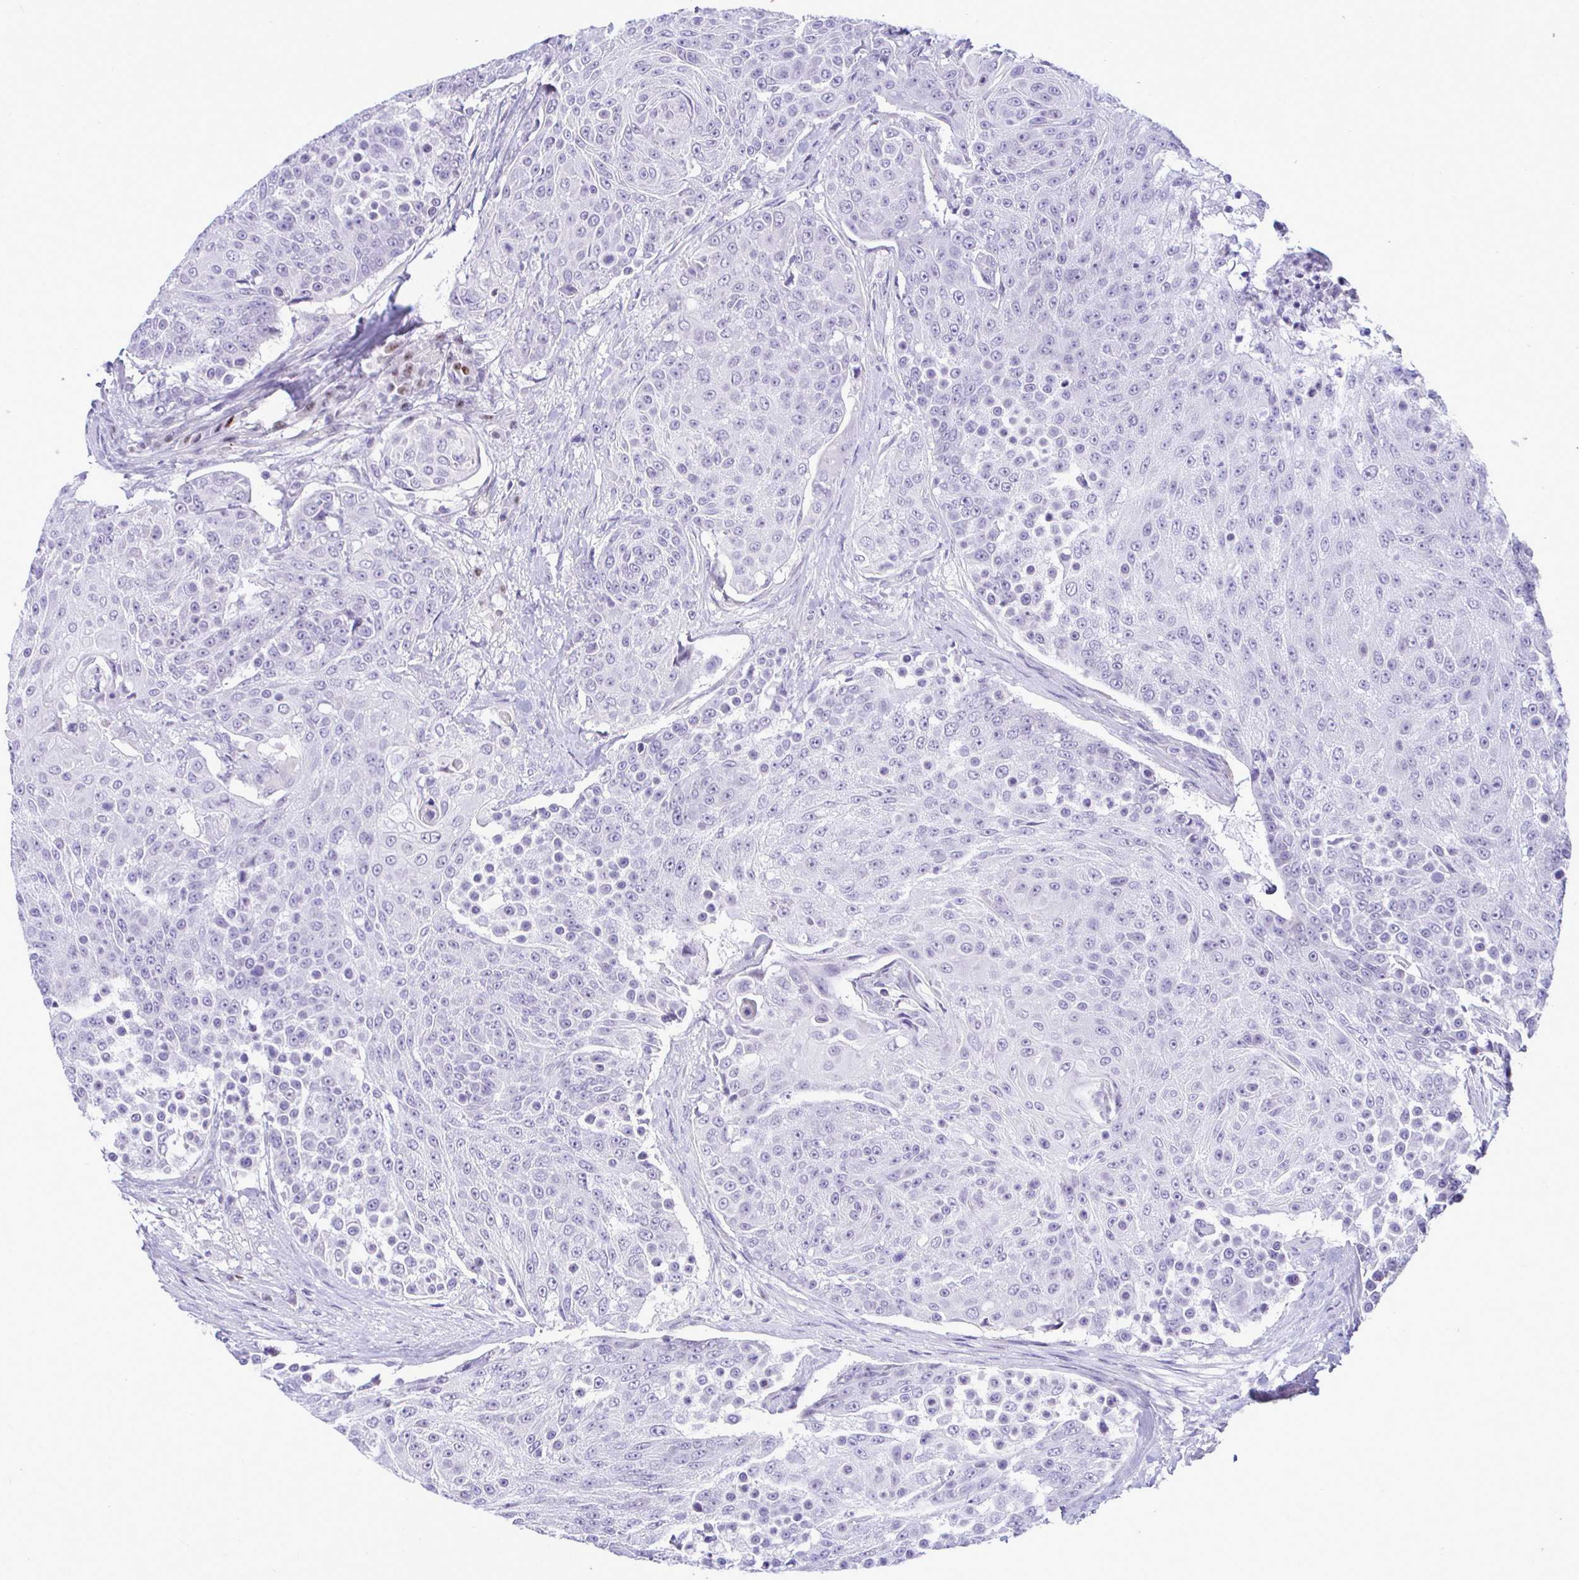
{"staining": {"intensity": "negative", "quantity": "none", "location": "none"}, "tissue": "urothelial cancer", "cell_type": "Tumor cells", "image_type": "cancer", "snomed": [{"axis": "morphology", "description": "Urothelial carcinoma, High grade"}, {"axis": "topography", "description": "Urinary bladder"}], "caption": "High power microscopy micrograph of an IHC histopathology image of urothelial cancer, revealing no significant staining in tumor cells.", "gene": "SLC25A51", "patient": {"sex": "female", "age": 63}}